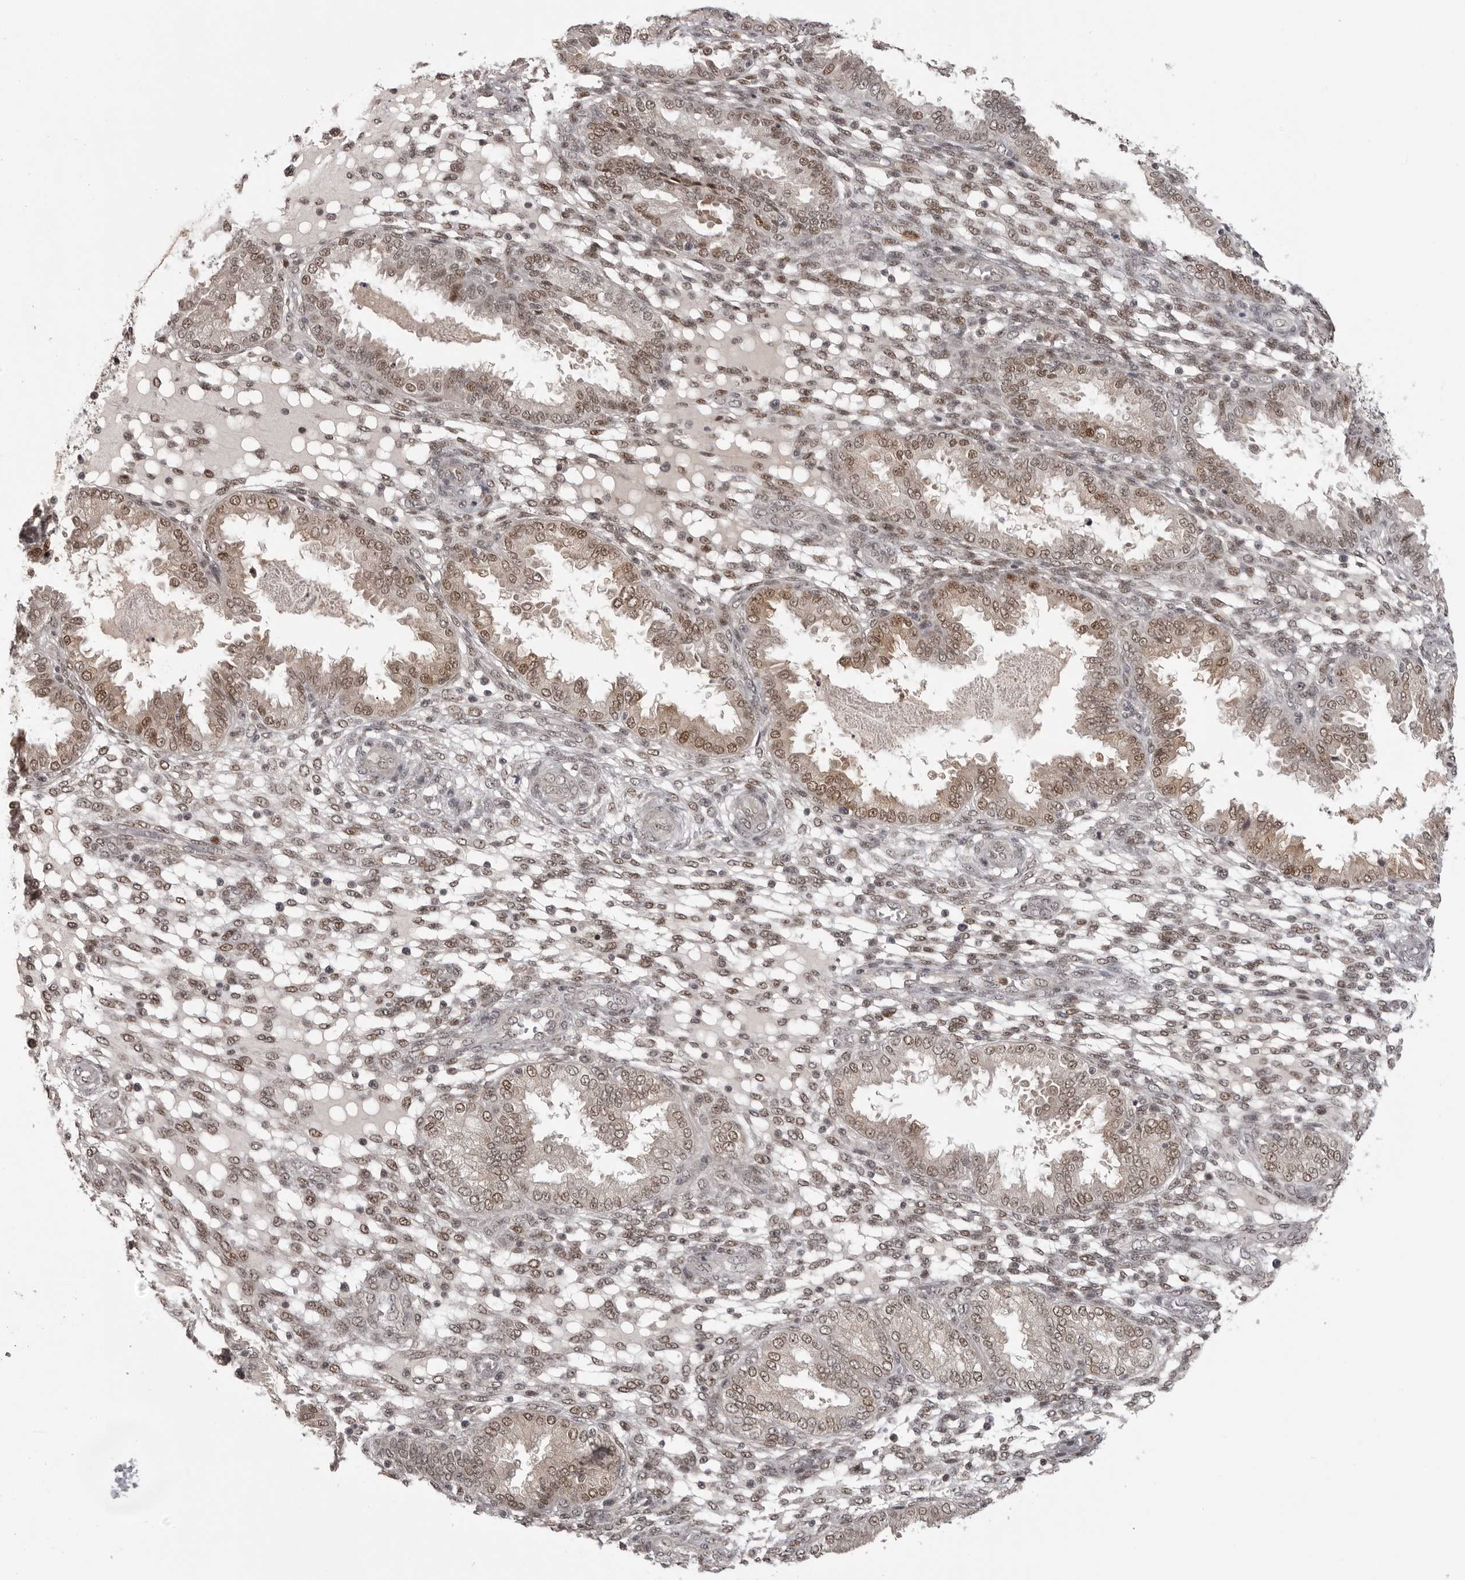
{"staining": {"intensity": "moderate", "quantity": ">75%", "location": "nuclear"}, "tissue": "endometrium", "cell_type": "Cells in endometrial stroma", "image_type": "normal", "snomed": [{"axis": "morphology", "description": "Normal tissue, NOS"}, {"axis": "topography", "description": "Endometrium"}], "caption": "Protein positivity by immunohistochemistry (IHC) displays moderate nuclear positivity in approximately >75% of cells in endometrial stroma in unremarkable endometrium. Nuclei are stained in blue.", "gene": "PEG3", "patient": {"sex": "female", "age": 33}}